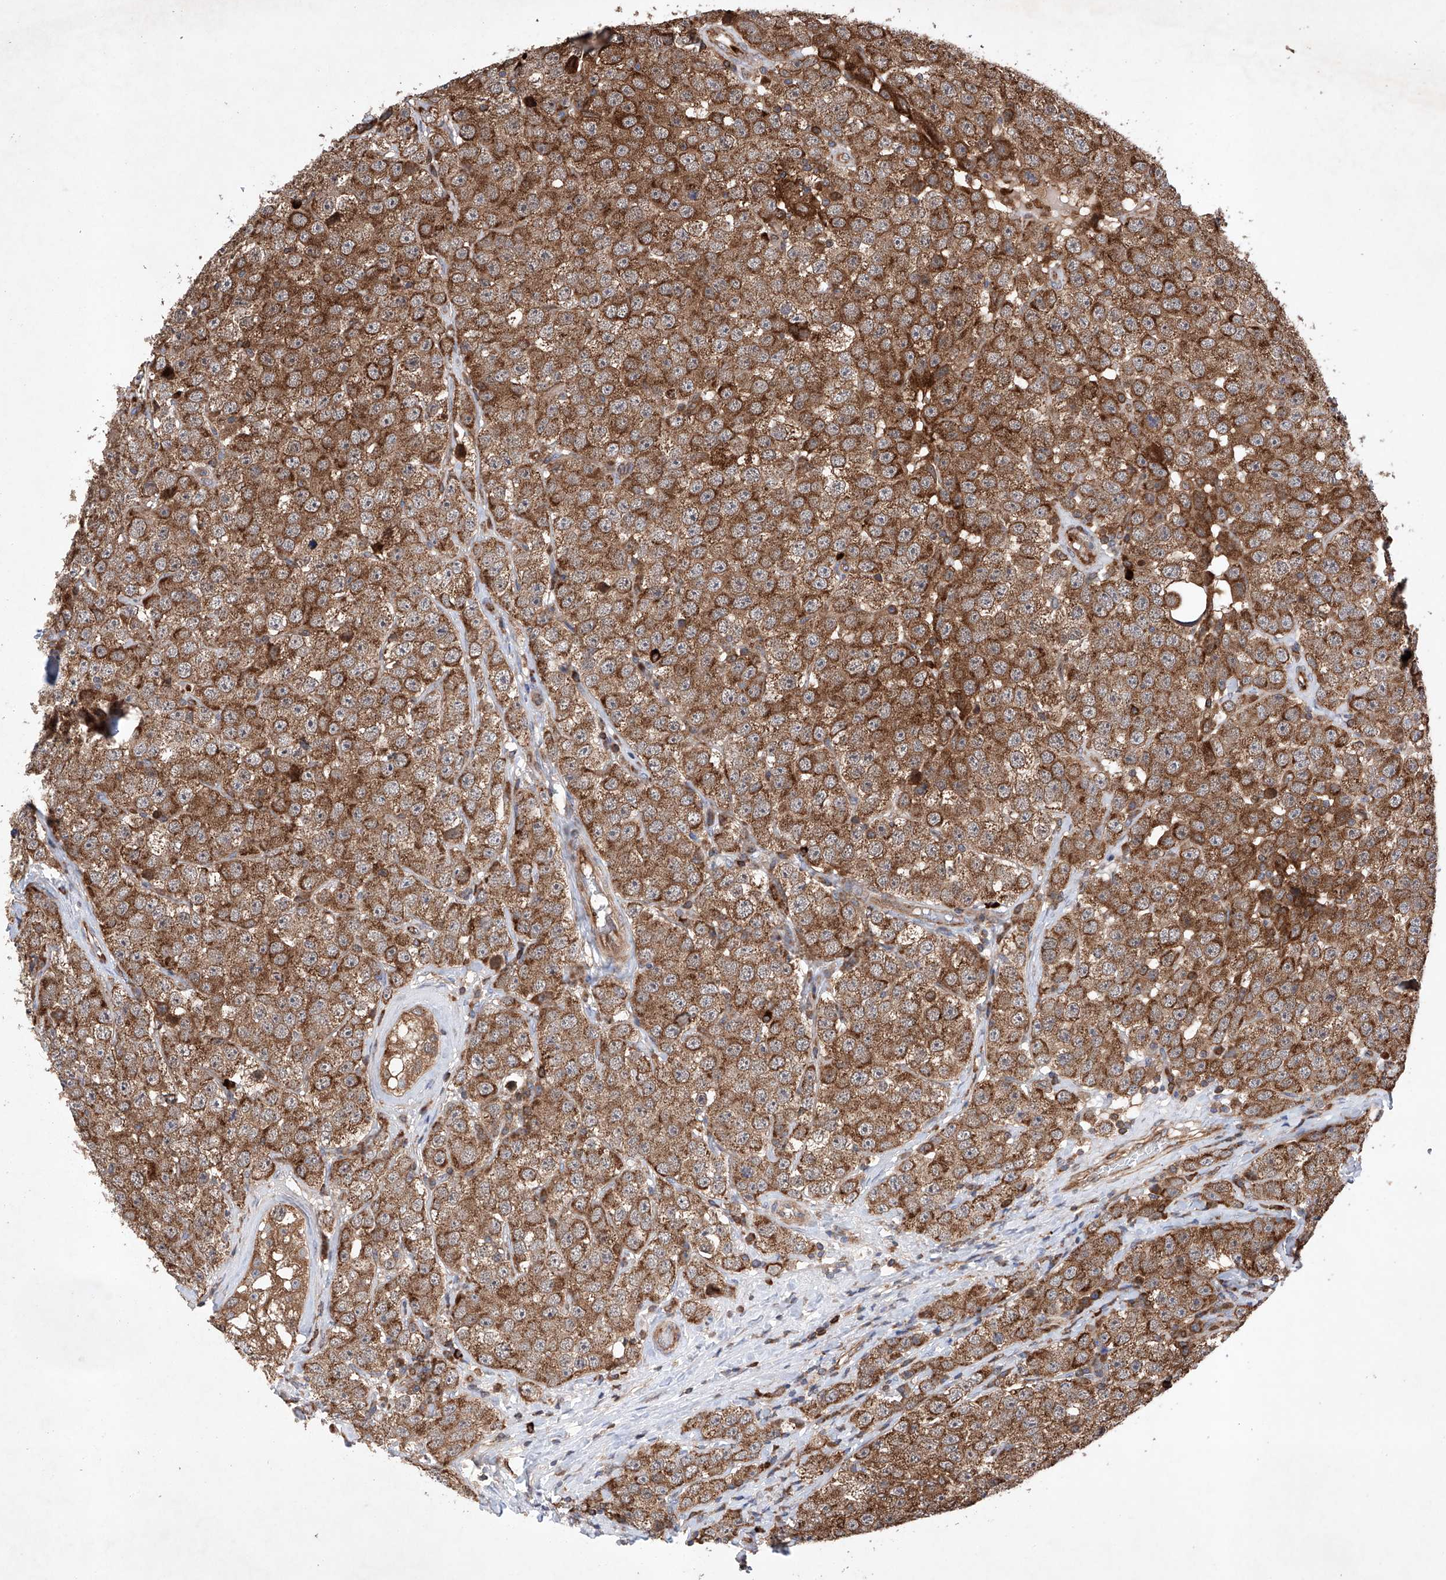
{"staining": {"intensity": "strong", "quantity": ">75%", "location": "cytoplasmic/membranous"}, "tissue": "testis cancer", "cell_type": "Tumor cells", "image_type": "cancer", "snomed": [{"axis": "morphology", "description": "Seminoma, NOS"}, {"axis": "topography", "description": "Testis"}], "caption": "About >75% of tumor cells in human seminoma (testis) show strong cytoplasmic/membranous protein positivity as visualized by brown immunohistochemical staining.", "gene": "TIMM23", "patient": {"sex": "male", "age": 28}}